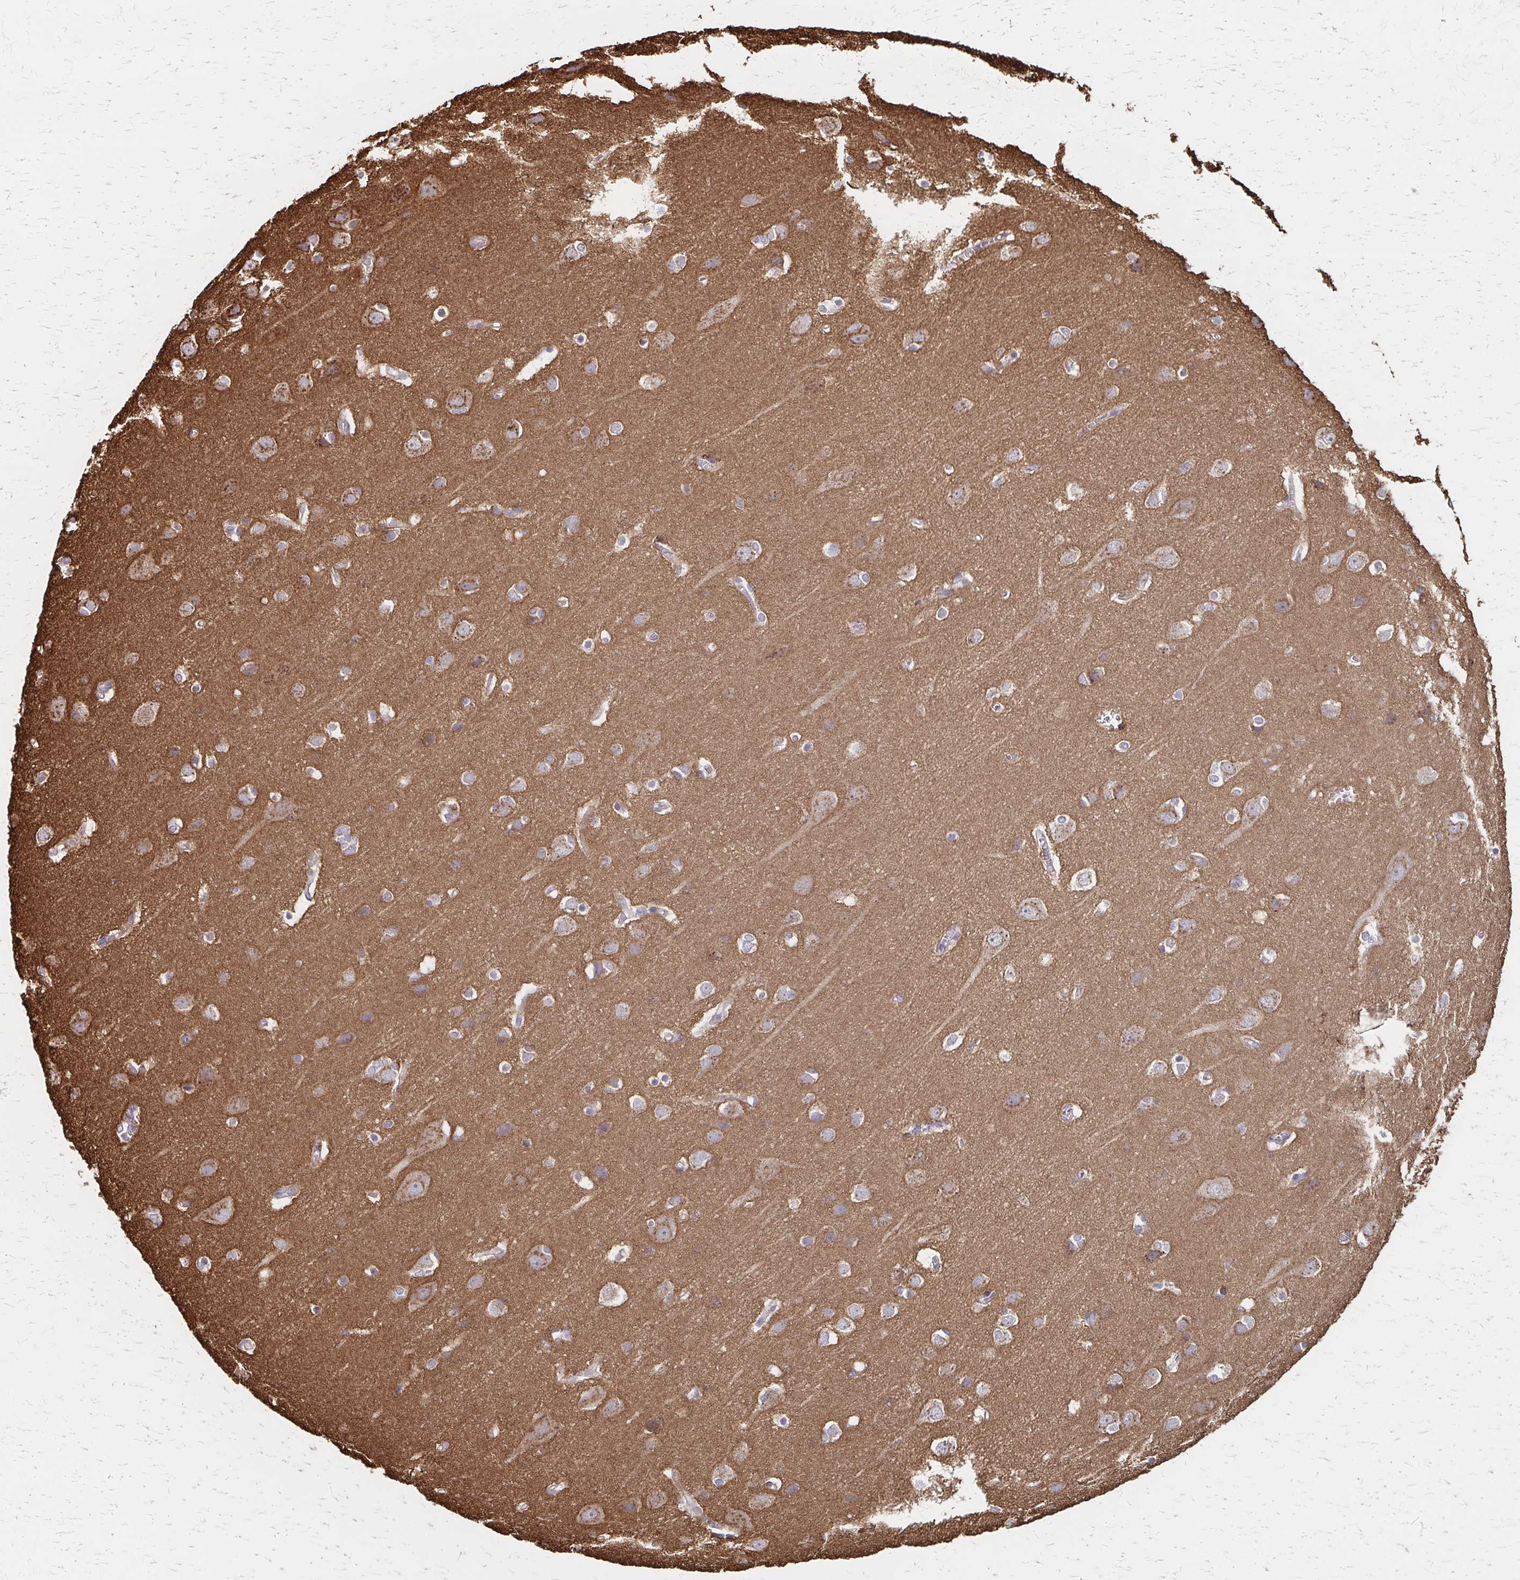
{"staining": {"intensity": "negative", "quantity": "none", "location": "none"}, "tissue": "cerebral cortex", "cell_type": "Endothelial cells", "image_type": "normal", "snomed": [{"axis": "morphology", "description": "Normal tissue, NOS"}, {"axis": "topography", "description": "Cerebral cortex"}], "caption": "Immunohistochemical staining of unremarkable cerebral cortex shows no significant positivity in endothelial cells. (IHC, brightfield microscopy, high magnification).", "gene": "ZNF383", "patient": {"sex": "male", "age": 37}}